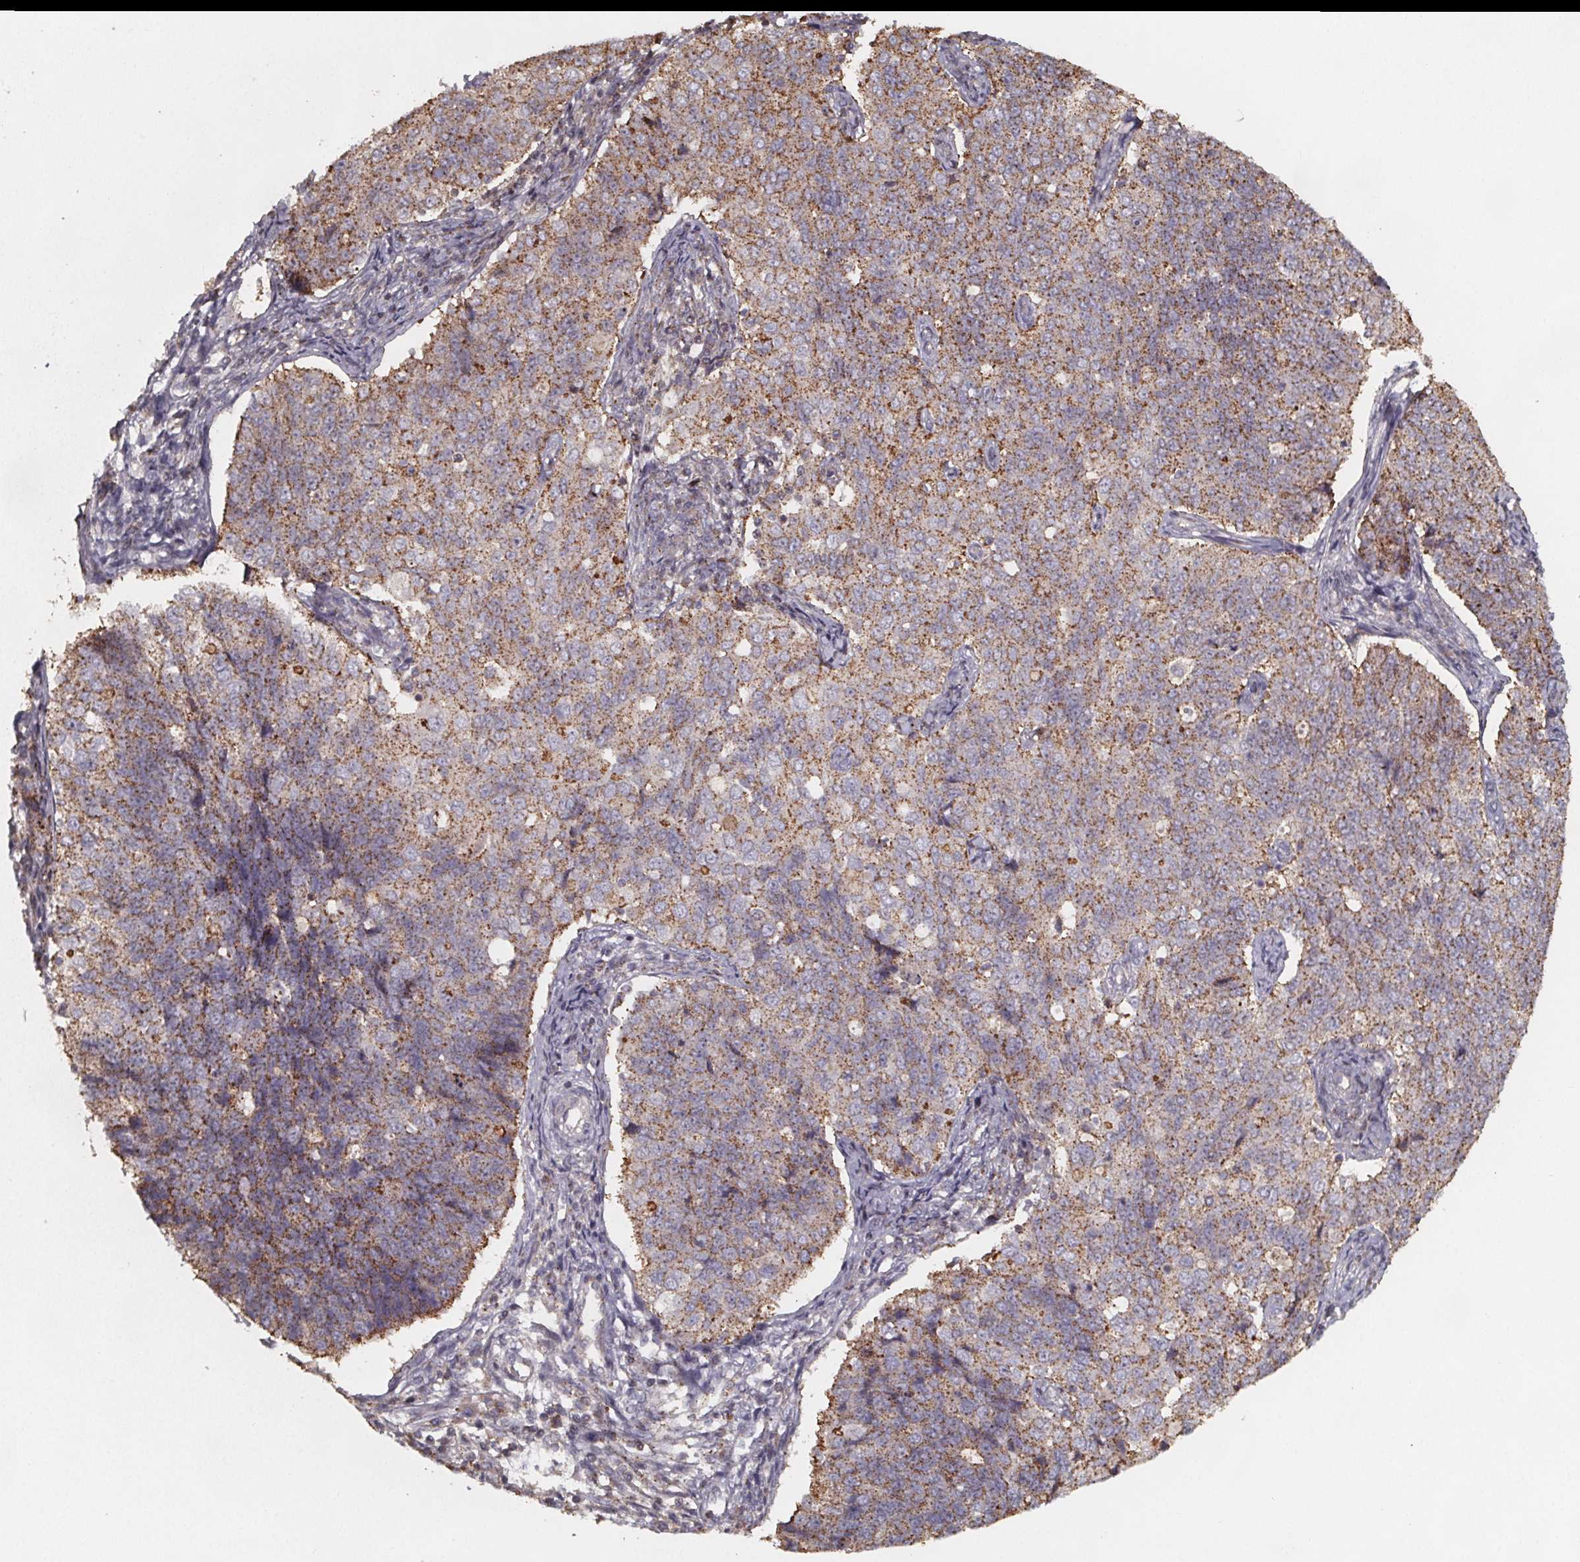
{"staining": {"intensity": "moderate", "quantity": "25%-75%", "location": "cytoplasmic/membranous"}, "tissue": "endometrial cancer", "cell_type": "Tumor cells", "image_type": "cancer", "snomed": [{"axis": "morphology", "description": "Adenocarcinoma, NOS"}, {"axis": "topography", "description": "Endometrium"}], "caption": "Adenocarcinoma (endometrial) stained with DAB immunohistochemistry shows medium levels of moderate cytoplasmic/membranous positivity in about 25%-75% of tumor cells.", "gene": "ZNF879", "patient": {"sex": "female", "age": 43}}